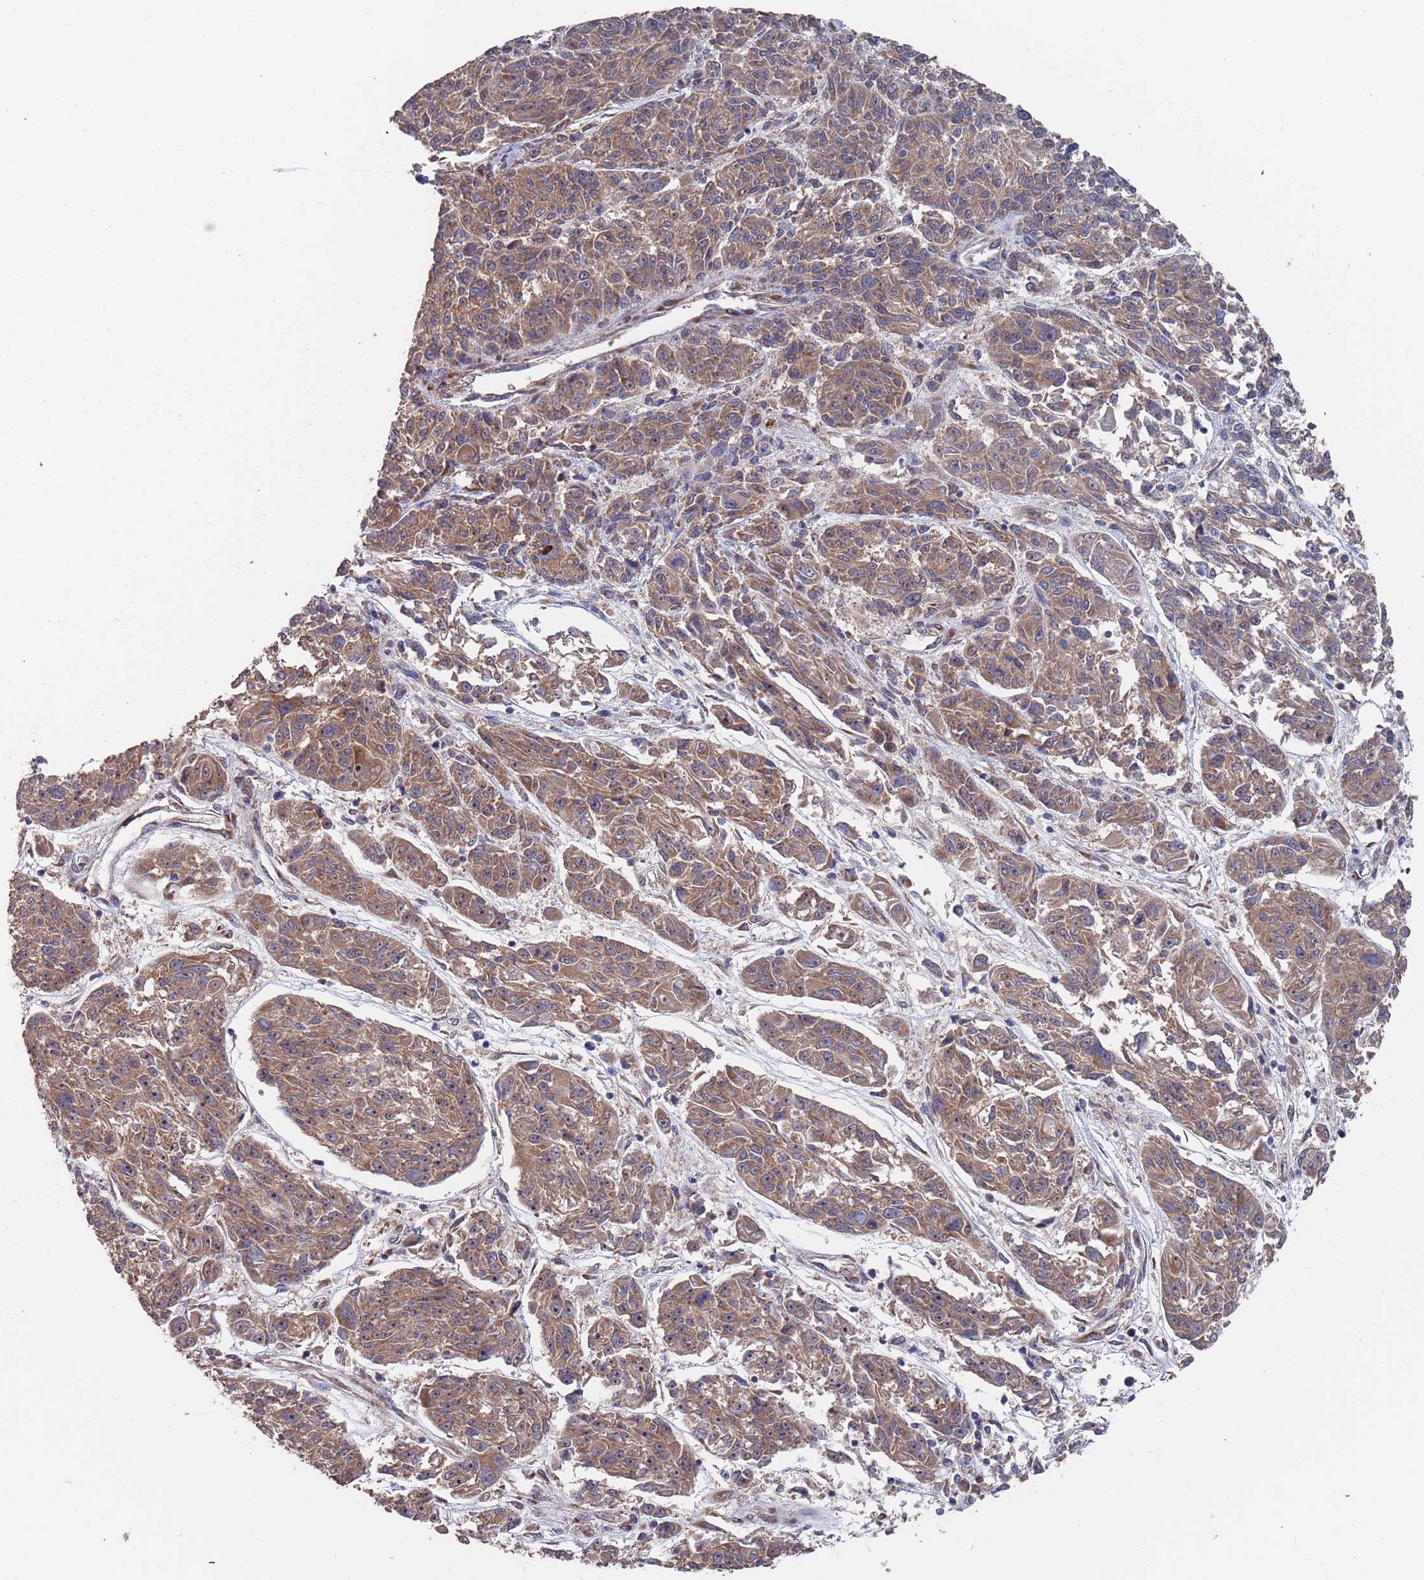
{"staining": {"intensity": "moderate", "quantity": ">75%", "location": "cytoplasmic/membranous"}, "tissue": "melanoma", "cell_type": "Tumor cells", "image_type": "cancer", "snomed": [{"axis": "morphology", "description": "Malignant melanoma, NOS"}, {"axis": "topography", "description": "Skin"}], "caption": "Melanoma stained with immunohistochemistry demonstrates moderate cytoplasmic/membranous staining in approximately >75% of tumor cells. (DAB (3,3'-diaminobenzidine) IHC, brown staining for protein, blue staining for nuclei).", "gene": "UNC45A", "patient": {"sex": "male", "age": 53}}